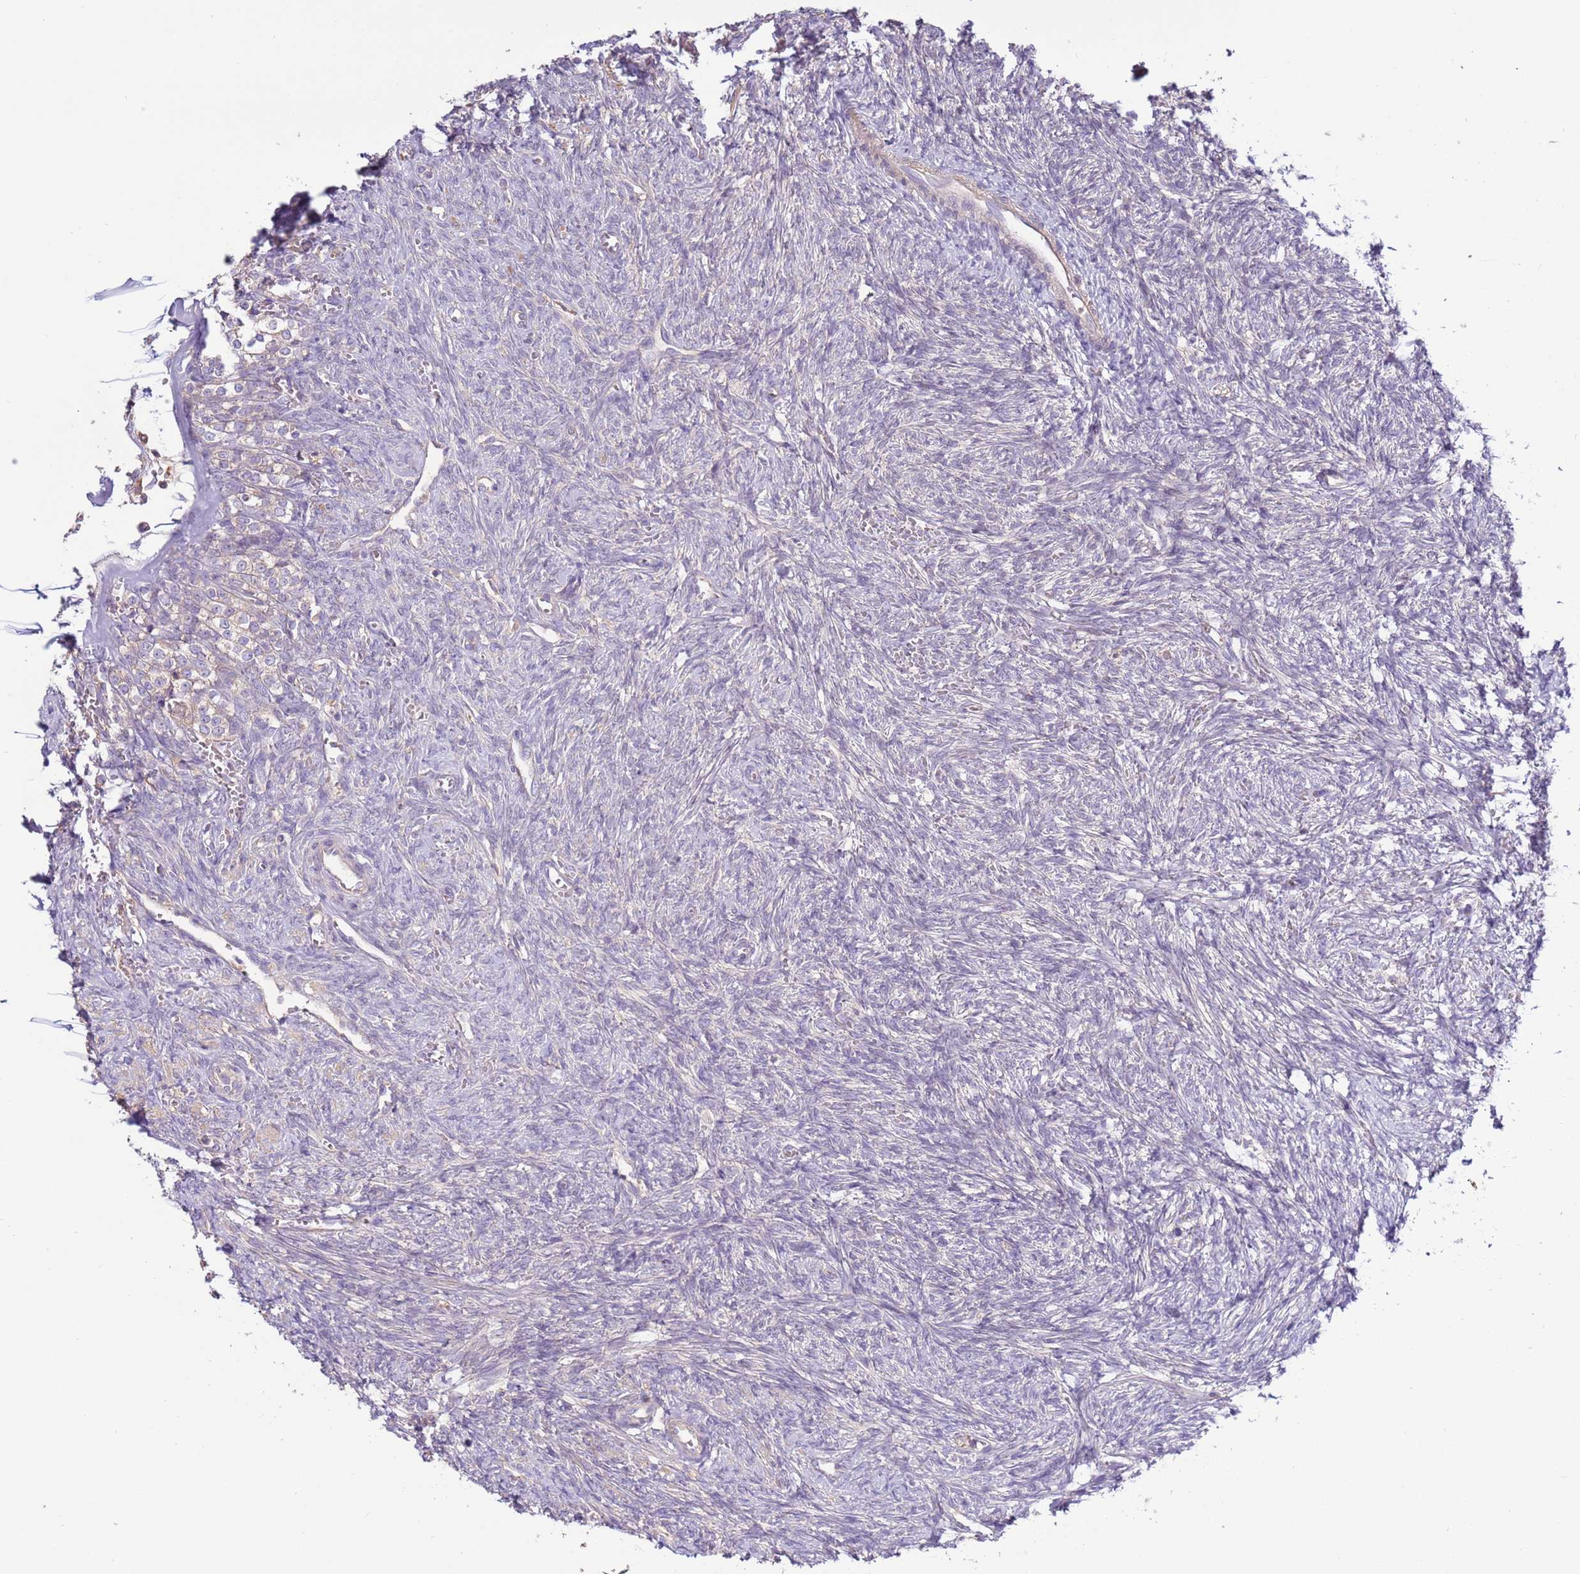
{"staining": {"intensity": "negative", "quantity": "none", "location": "none"}, "tissue": "ovary", "cell_type": "Ovarian stroma cells", "image_type": "normal", "snomed": [{"axis": "morphology", "description": "Normal tissue, NOS"}, {"axis": "topography", "description": "Ovary"}], "caption": "DAB immunohistochemical staining of benign human ovary shows no significant expression in ovarian stroma cells.", "gene": "EVA1B", "patient": {"sex": "female", "age": 41}}